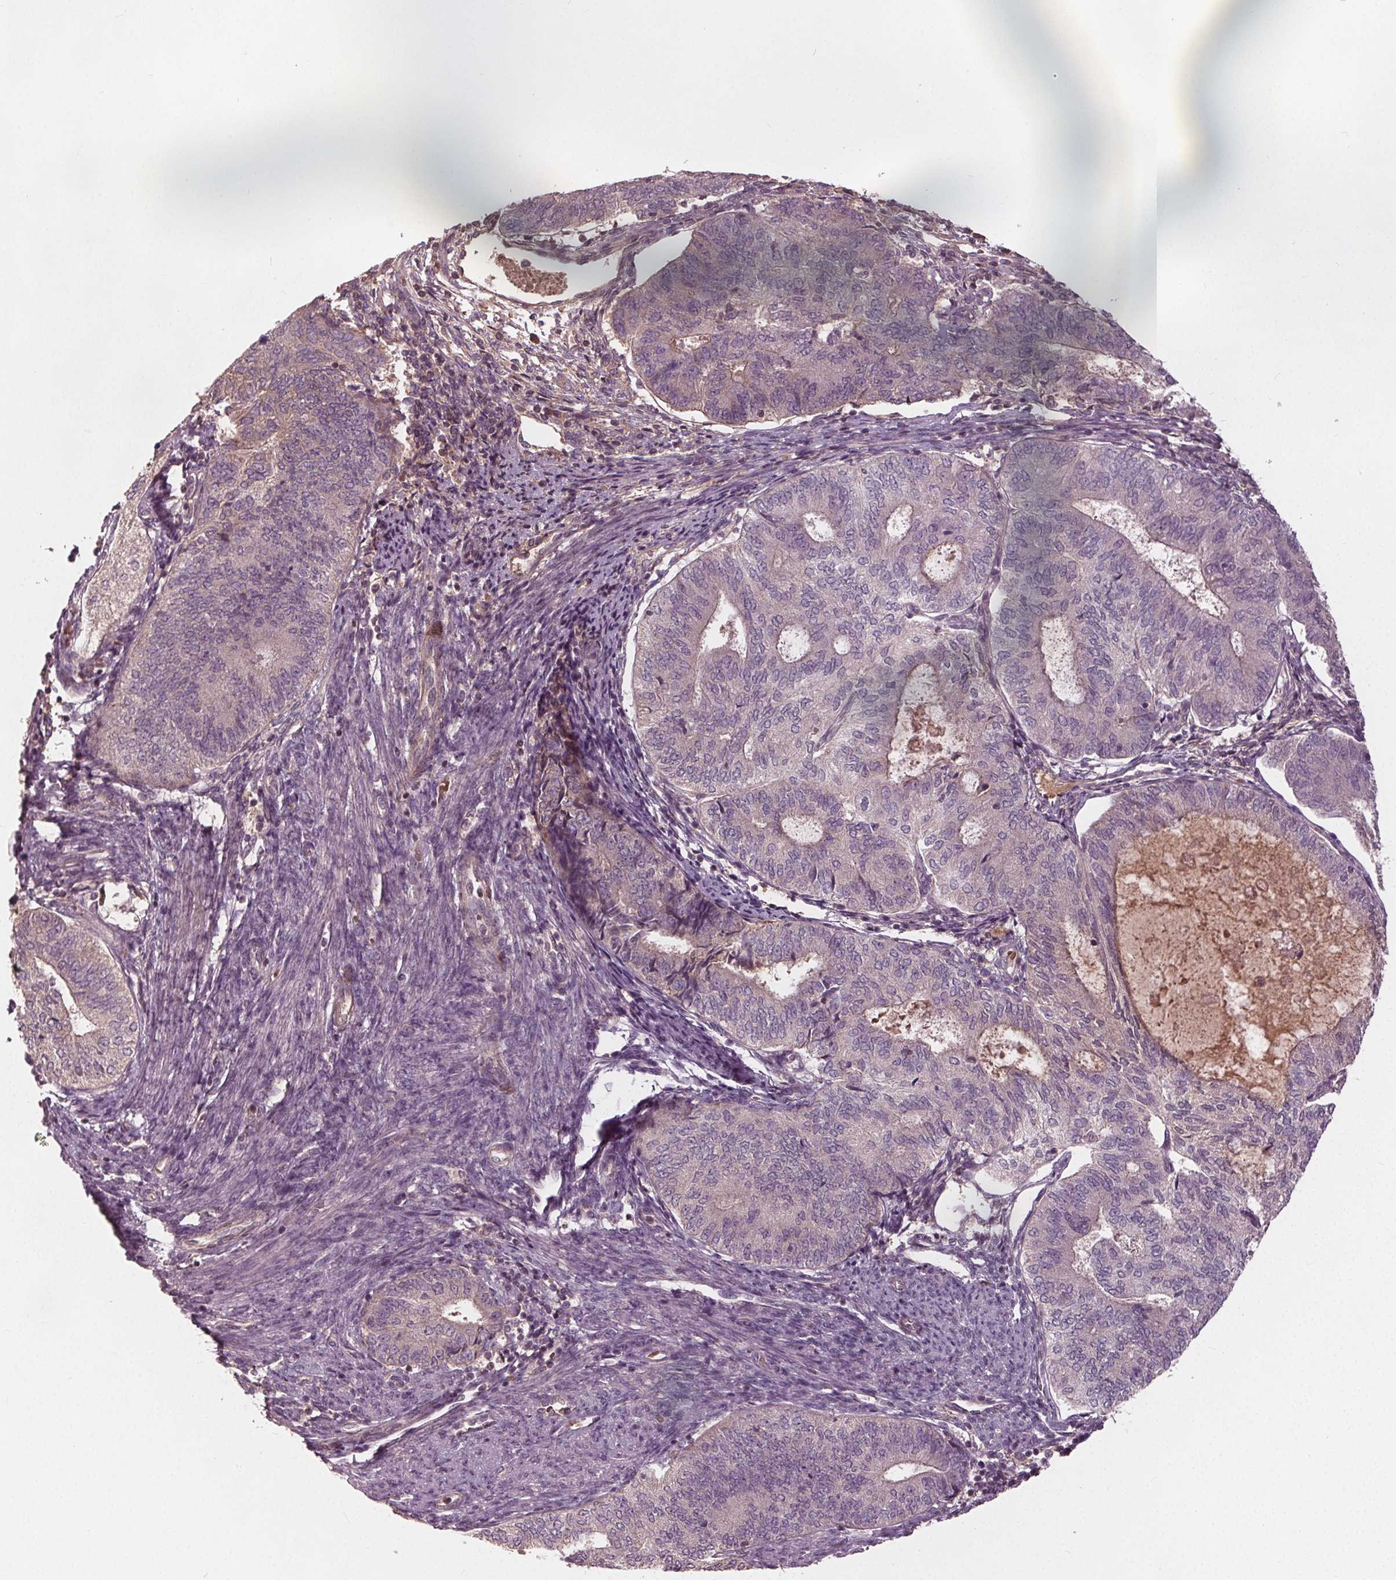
{"staining": {"intensity": "negative", "quantity": "none", "location": "none"}, "tissue": "endometrial cancer", "cell_type": "Tumor cells", "image_type": "cancer", "snomed": [{"axis": "morphology", "description": "Adenocarcinoma, NOS"}, {"axis": "topography", "description": "Endometrium"}], "caption": "Tumor cells are negative for brown protein staining in endometrial cancer (adenocarcinoma).", "gene": "PDGFD", "patient": {"sex": "female", "age": 65}}